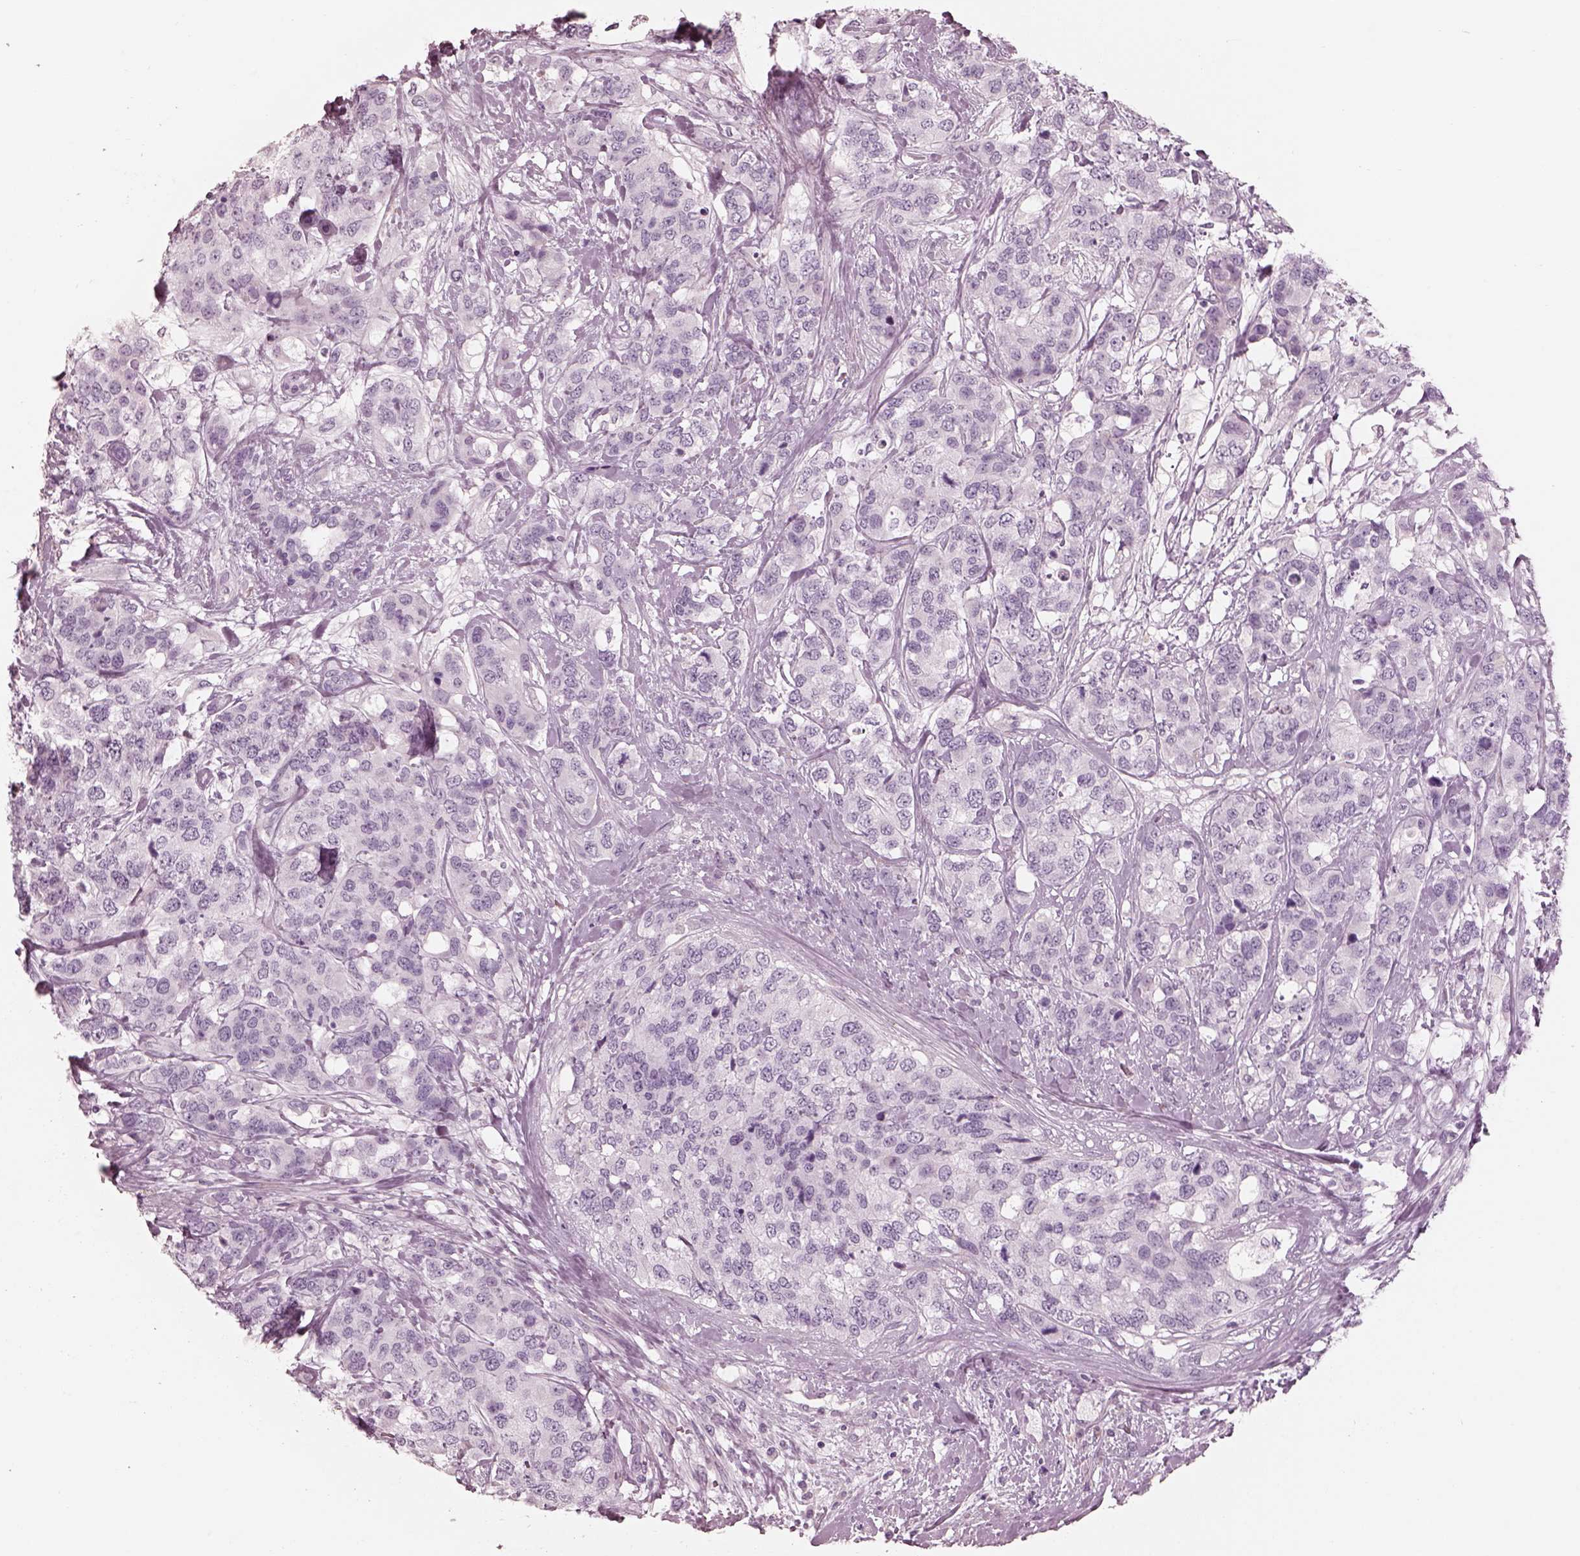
{"staining": {"intensity": "negative", "quantity": "none", "location": "none"}, "tissue": "breast cancer", "cell_type": "Tumor cells", "image_type": "cancer", "snomed": [{"axis": "morphology", "description": "Lobular carcinoma"}, {"axis": "topography", "description": "Breast"}], "caption": "Micrograph shows no significant protein expression in tumor cells of lobular carcinoma (breast). The staining was performed using DAB (3,3'-diaminobenzidine) to visualize the protein expression in brown, while the nuclei were stained in blue with hematoxylin (Magnification: 20x).", "gene": "CADM2", "patient": {"sex": "female", "age": 59}}